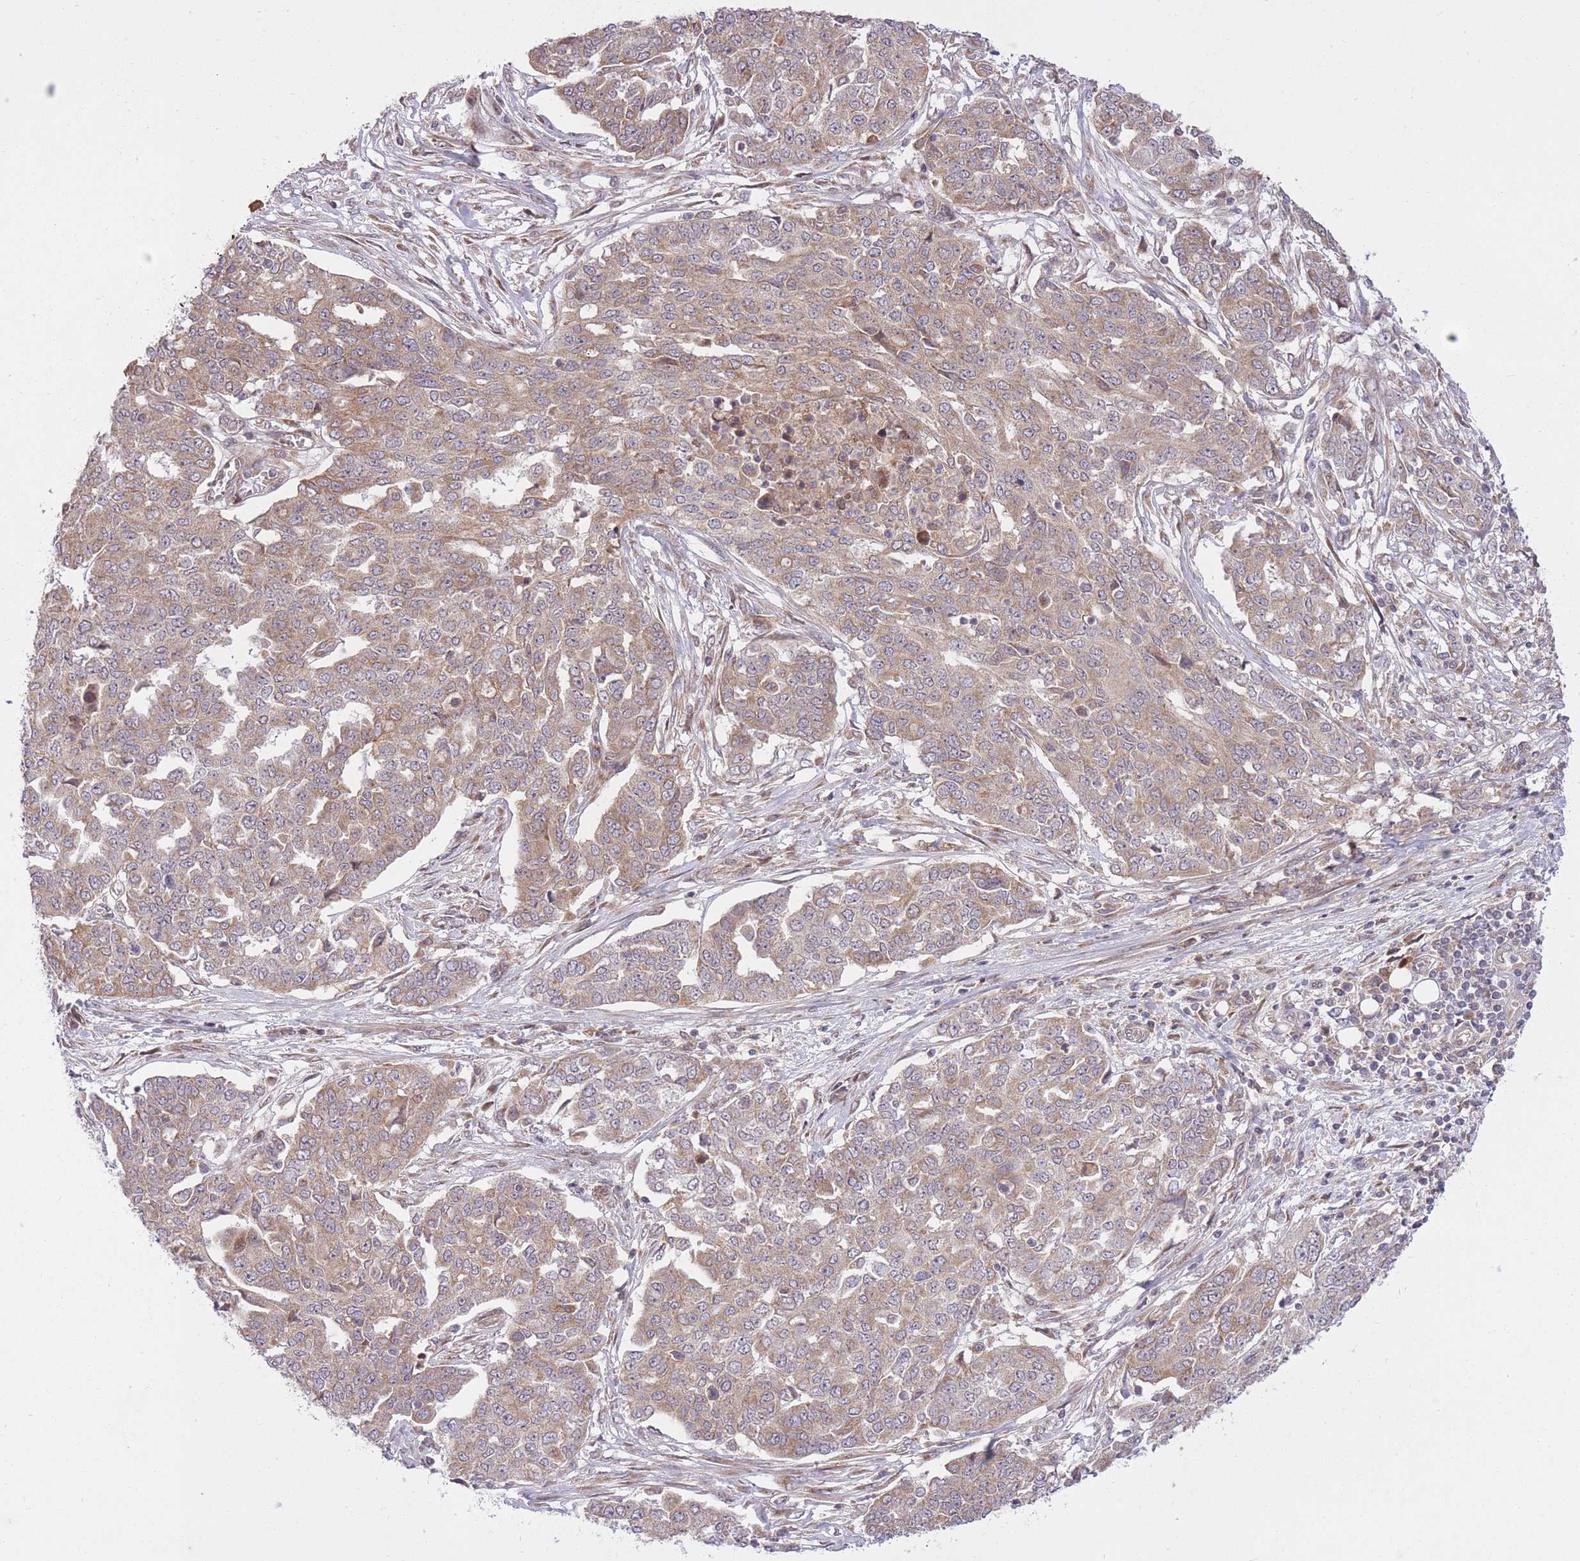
{"staining": {"intensity": "weak", "quantity": ">75%", "location": "cytoplasmic/membranous"}, "tissue": "ovarian cancer", "cell_type": "Tumor cells", "image_type": "cancer", "snomed": [{"axis": "morphology", "description": "Cystadenocarcinoma, serous, NOS"}, {"axis": "topography", "description": "Soft tissue"}, {"axis": "topography", "description": "Ovary"}], "caption": "Immunohistochemical staining of ovarian serous cystadenocarcinoma shows low levels of weak cytoplasmic/membranous protein expression in about >75% of tumor cells.", "gene": "ZNF391", "patient": {"sex": "female", "age": 57}}